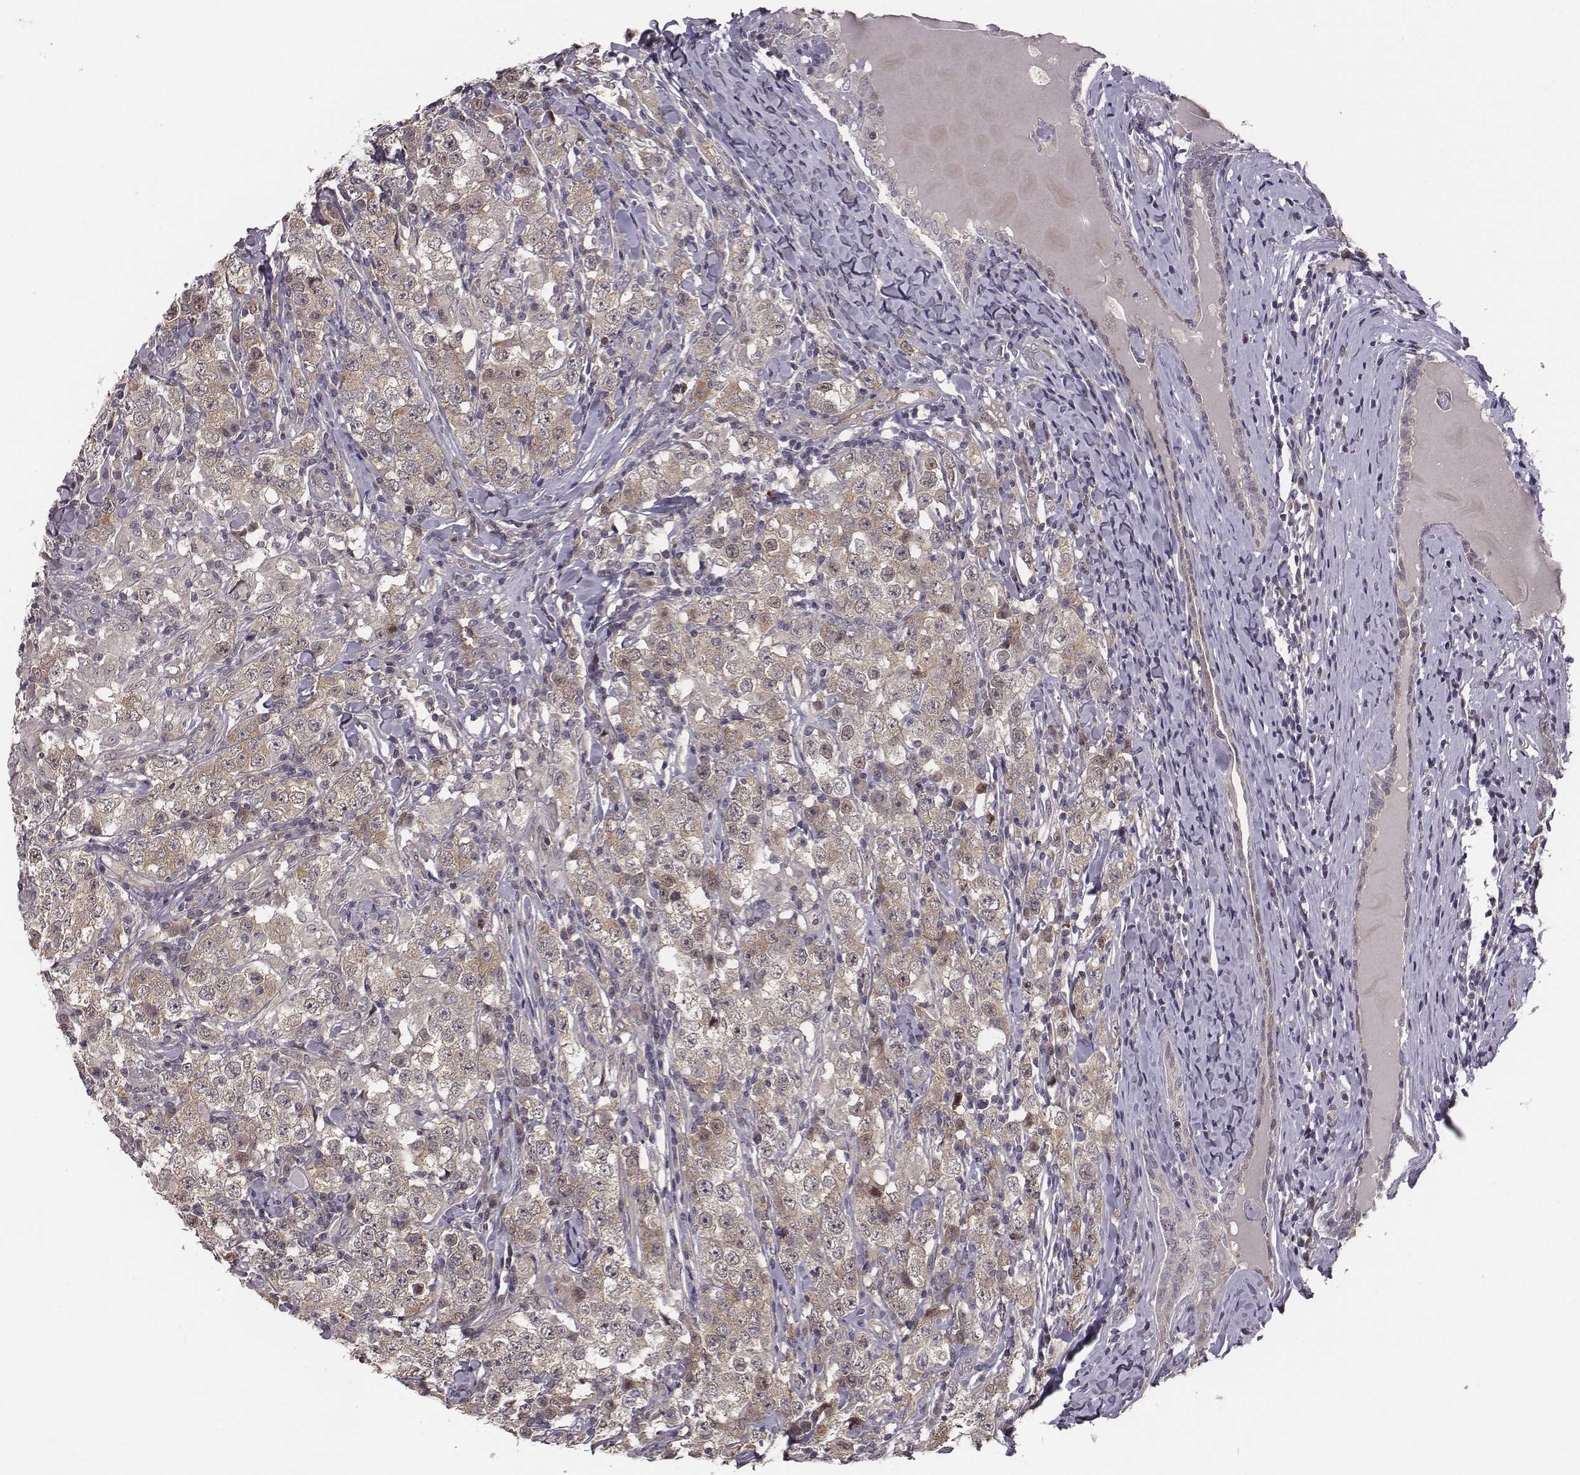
{"staining": {"intensity": "moderate", "quantity": ">75%", "location": "cytoplasmic/membranous"}, "tissue": "testis cancer", "cell_type": "Tumor cells", "image_type": "cancer", "snomed": [{"axis": "morphology", "description": "Seminoma, NOS"}, {"axis": "morphology", "description": "Carcinoma, Embryonal, NOS"}, {"axis": "topography", "description": "Testis"}], "caption": "Immunohistochemical staining of testis cancer reveals medium levels of moderate cytoplasmic/membranous expression in approximately >75% of tumor cells. The staining is performed using DAB brown chromogen to label protein expression. The nuclei are counter-stained blue using hematoxylin.", "gene": "SMURF2", "patient": {"sex": "male", "age": 41}}